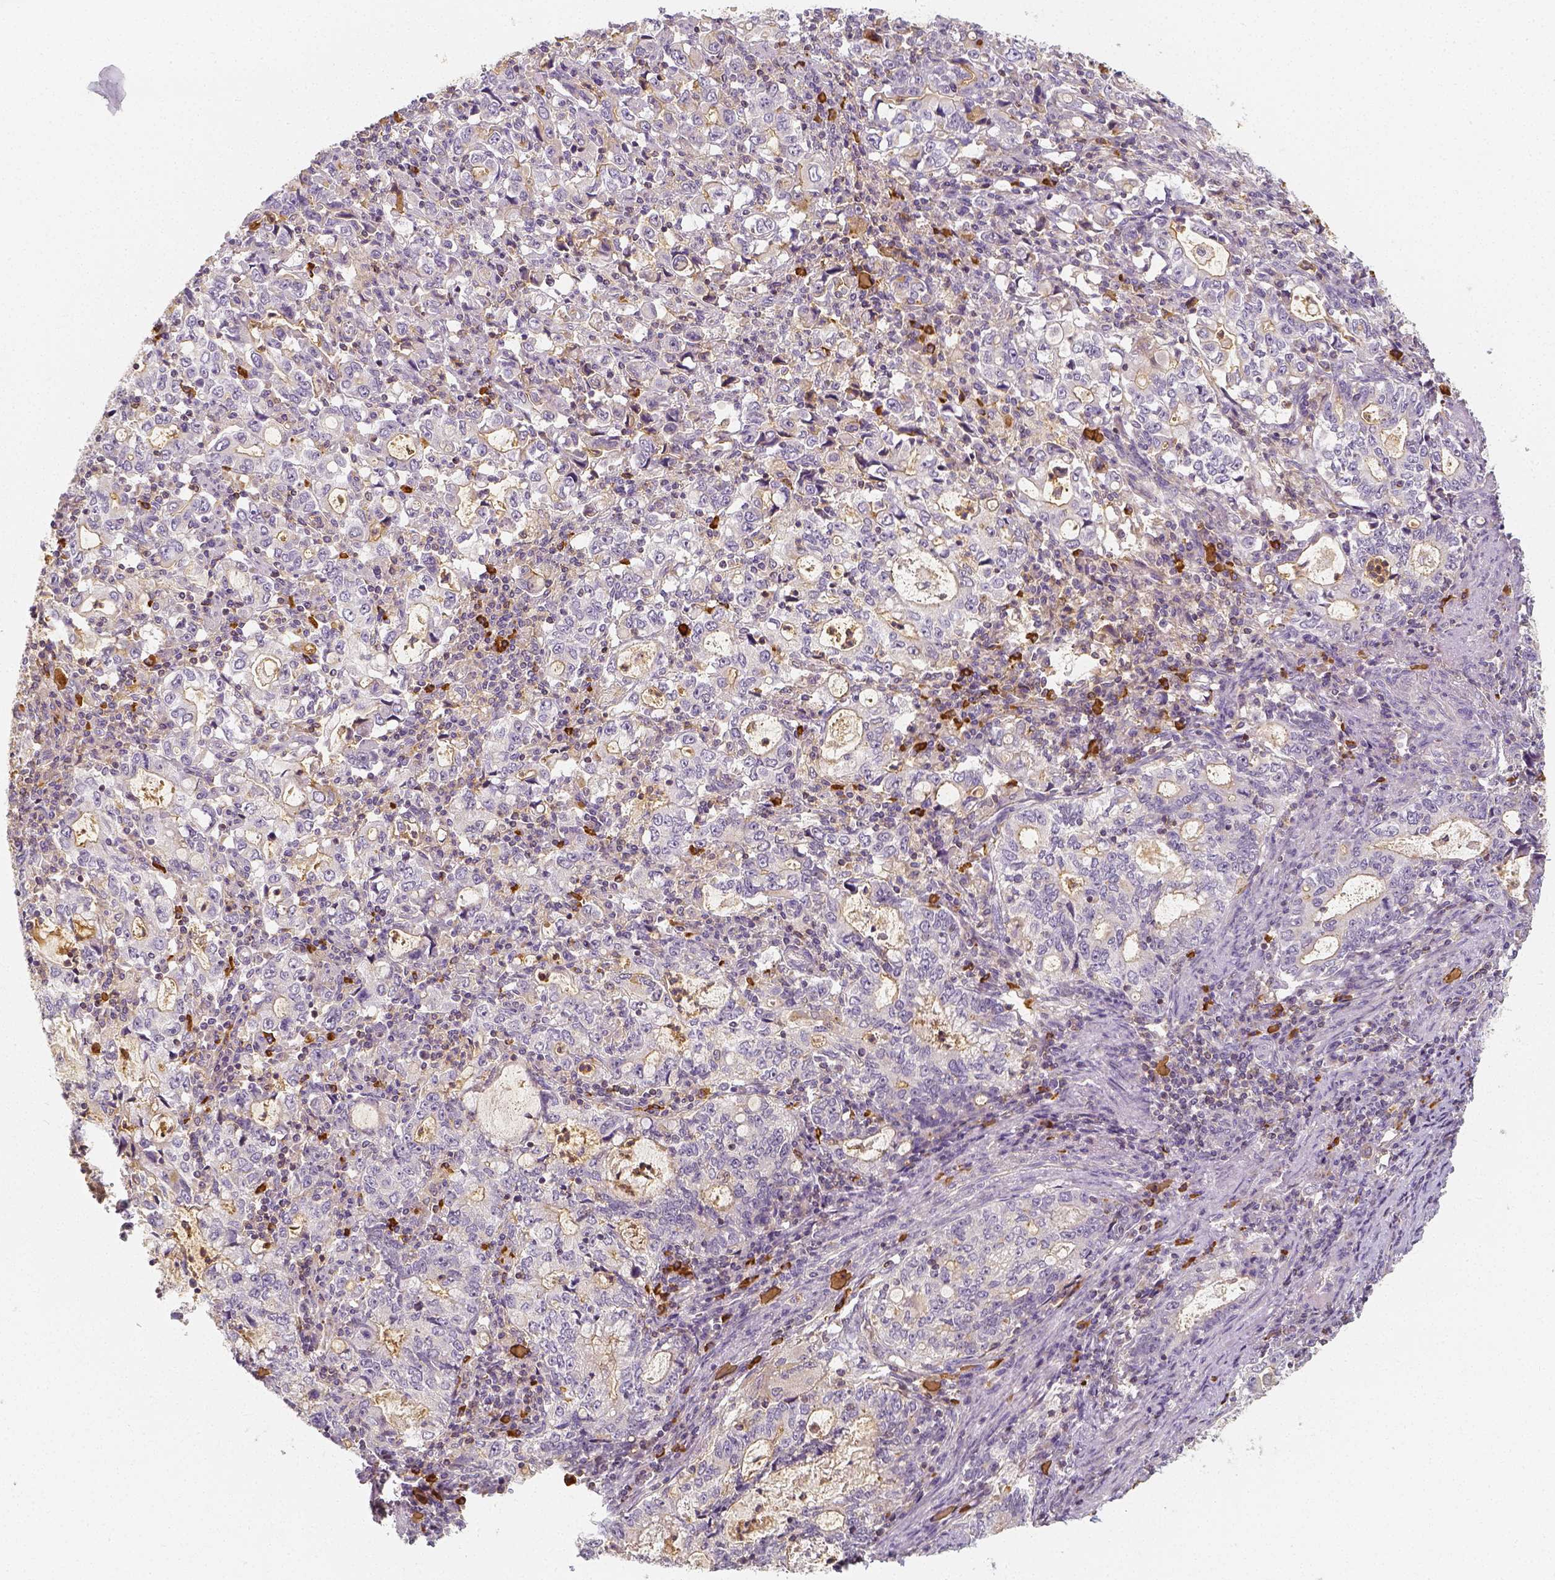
{"staining": {"intensity": "negative", "quantity": "none", "location": "none"}, "tissue": "stomach cancer", "cell_type": "Tumor cells", "image_type": "cancer", "snomed": [{"axis": "morphology", "description": "Adenocarcinoma, NOS"}, {"axis": "topography", "description": "Stomach, lower"}], "caption": "Protein analysis of stomach adenocarcinoma demonstrates no significant staining in tumor cells. (DAB immunohistochemistry with hematoxylin counter stain).", "gene": "PTPRJ", "patient": {"sex": "female", "age": 72}}